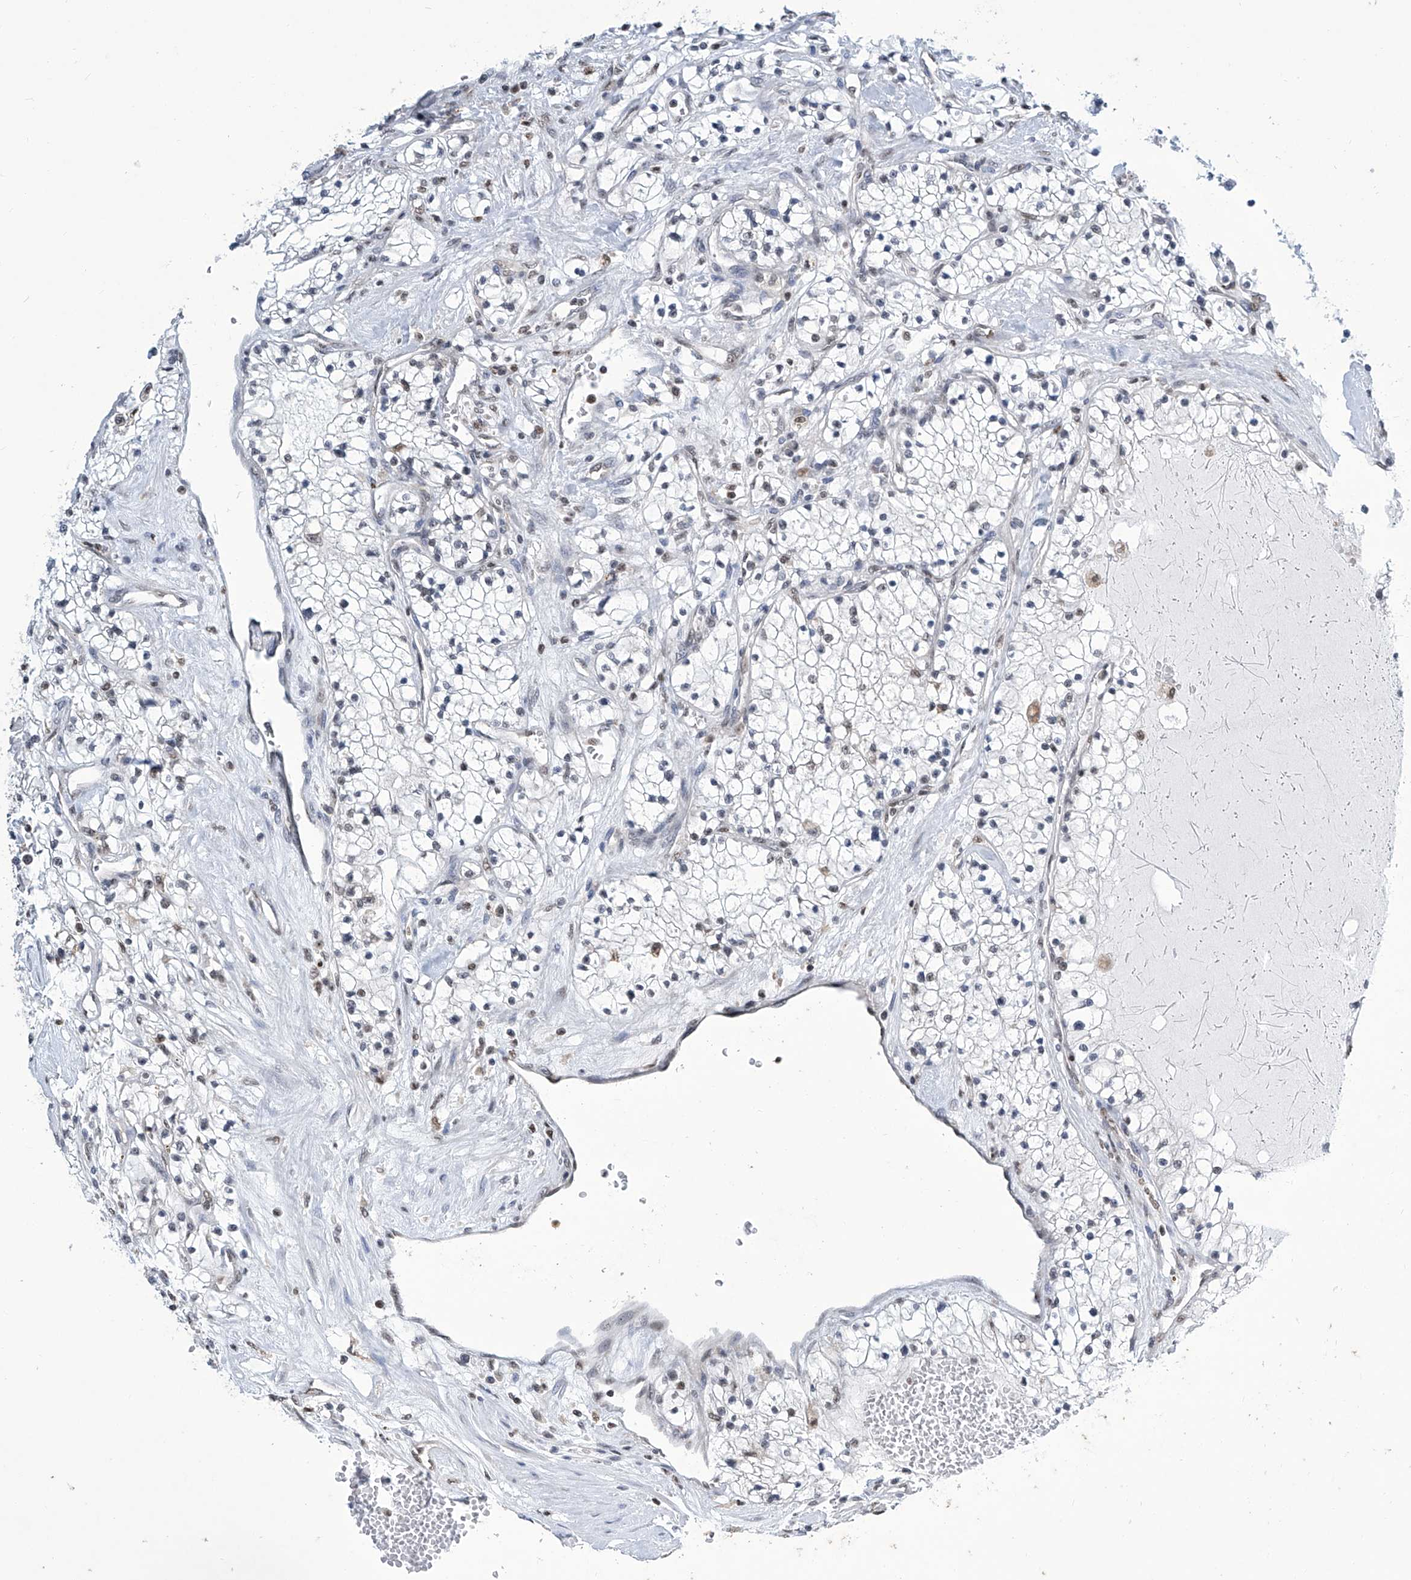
{"staining": {"intensity": "negative", "quantity": "none", "location": "none"}, "tissue": "renal cancer", "cell_type": "Tumor cells", "image_type": "cancer", "snomed": [{"axis": "morphology", "description": "Normal tissue, NOS"}, {"axis": "morphology", "description": "Adenocarcinoma, NOS"}, {"axis": "topography", "description": "Kidney"}], "caption": "Photomicrograph shows no protein expression in tumor cells of renal cancer (adenocarcinoma) tissue.", "gene": "SREBF2", "patient": {"sex": "male", "age": 68}}